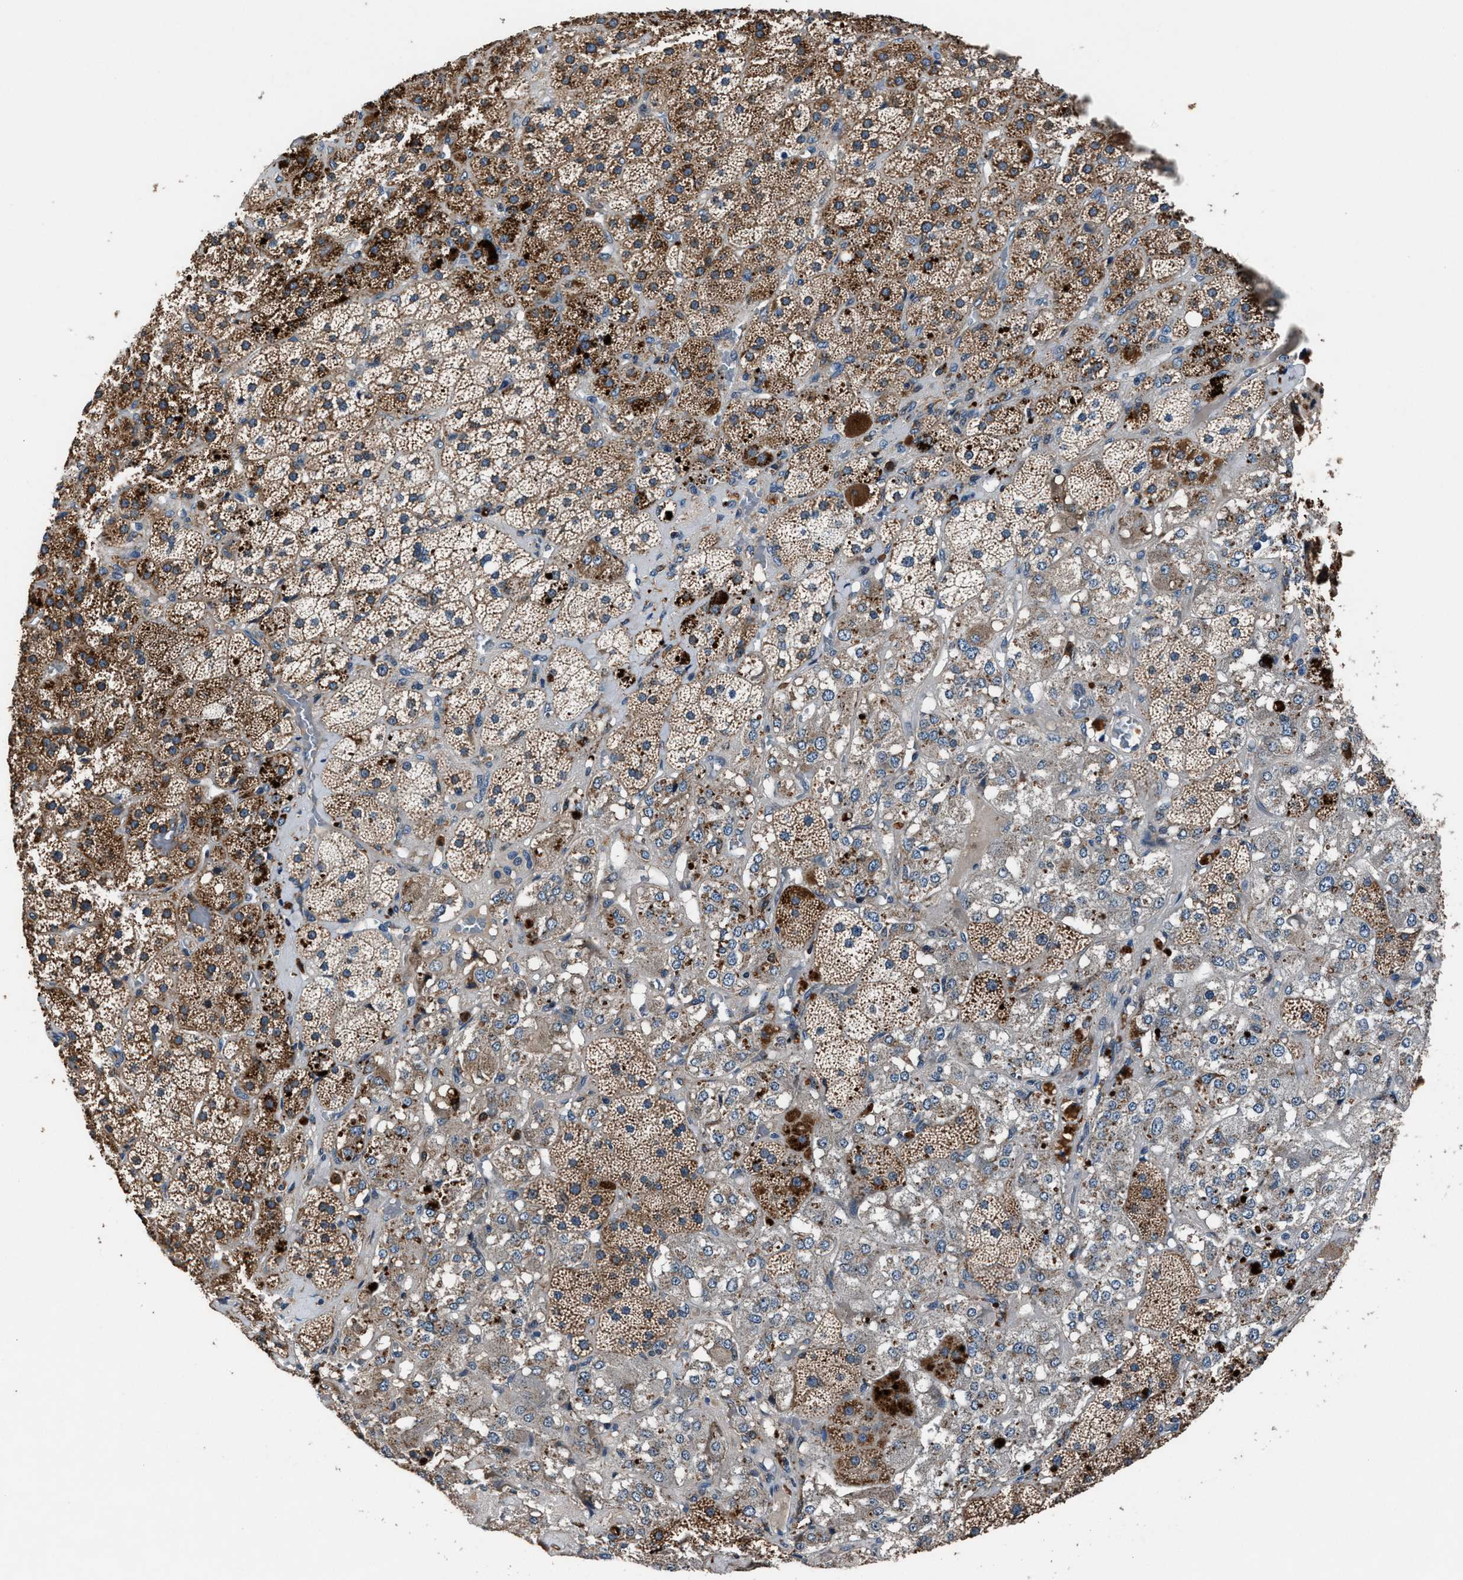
{"staining": {"intensity": "moderate", "quantity": ">75%", "location": "cytoplasmic/membranous"}, "tissue": "adrenal gland", "cell_type": "Glandular cells", "image_type": "normal", "snomed": [{"axis": "morphology", "description": "Normal tissue, NOS"}, {"axis": "topography", "description": "Adrenal gland"}], "caption": "Adrenal gland stained with a brown dye shows moderate cytoplasmic/membranous positive staining in about >75% of glandular cells.", "gene": "FAM221A", "patient": {"sex": "male", "age": 57}}